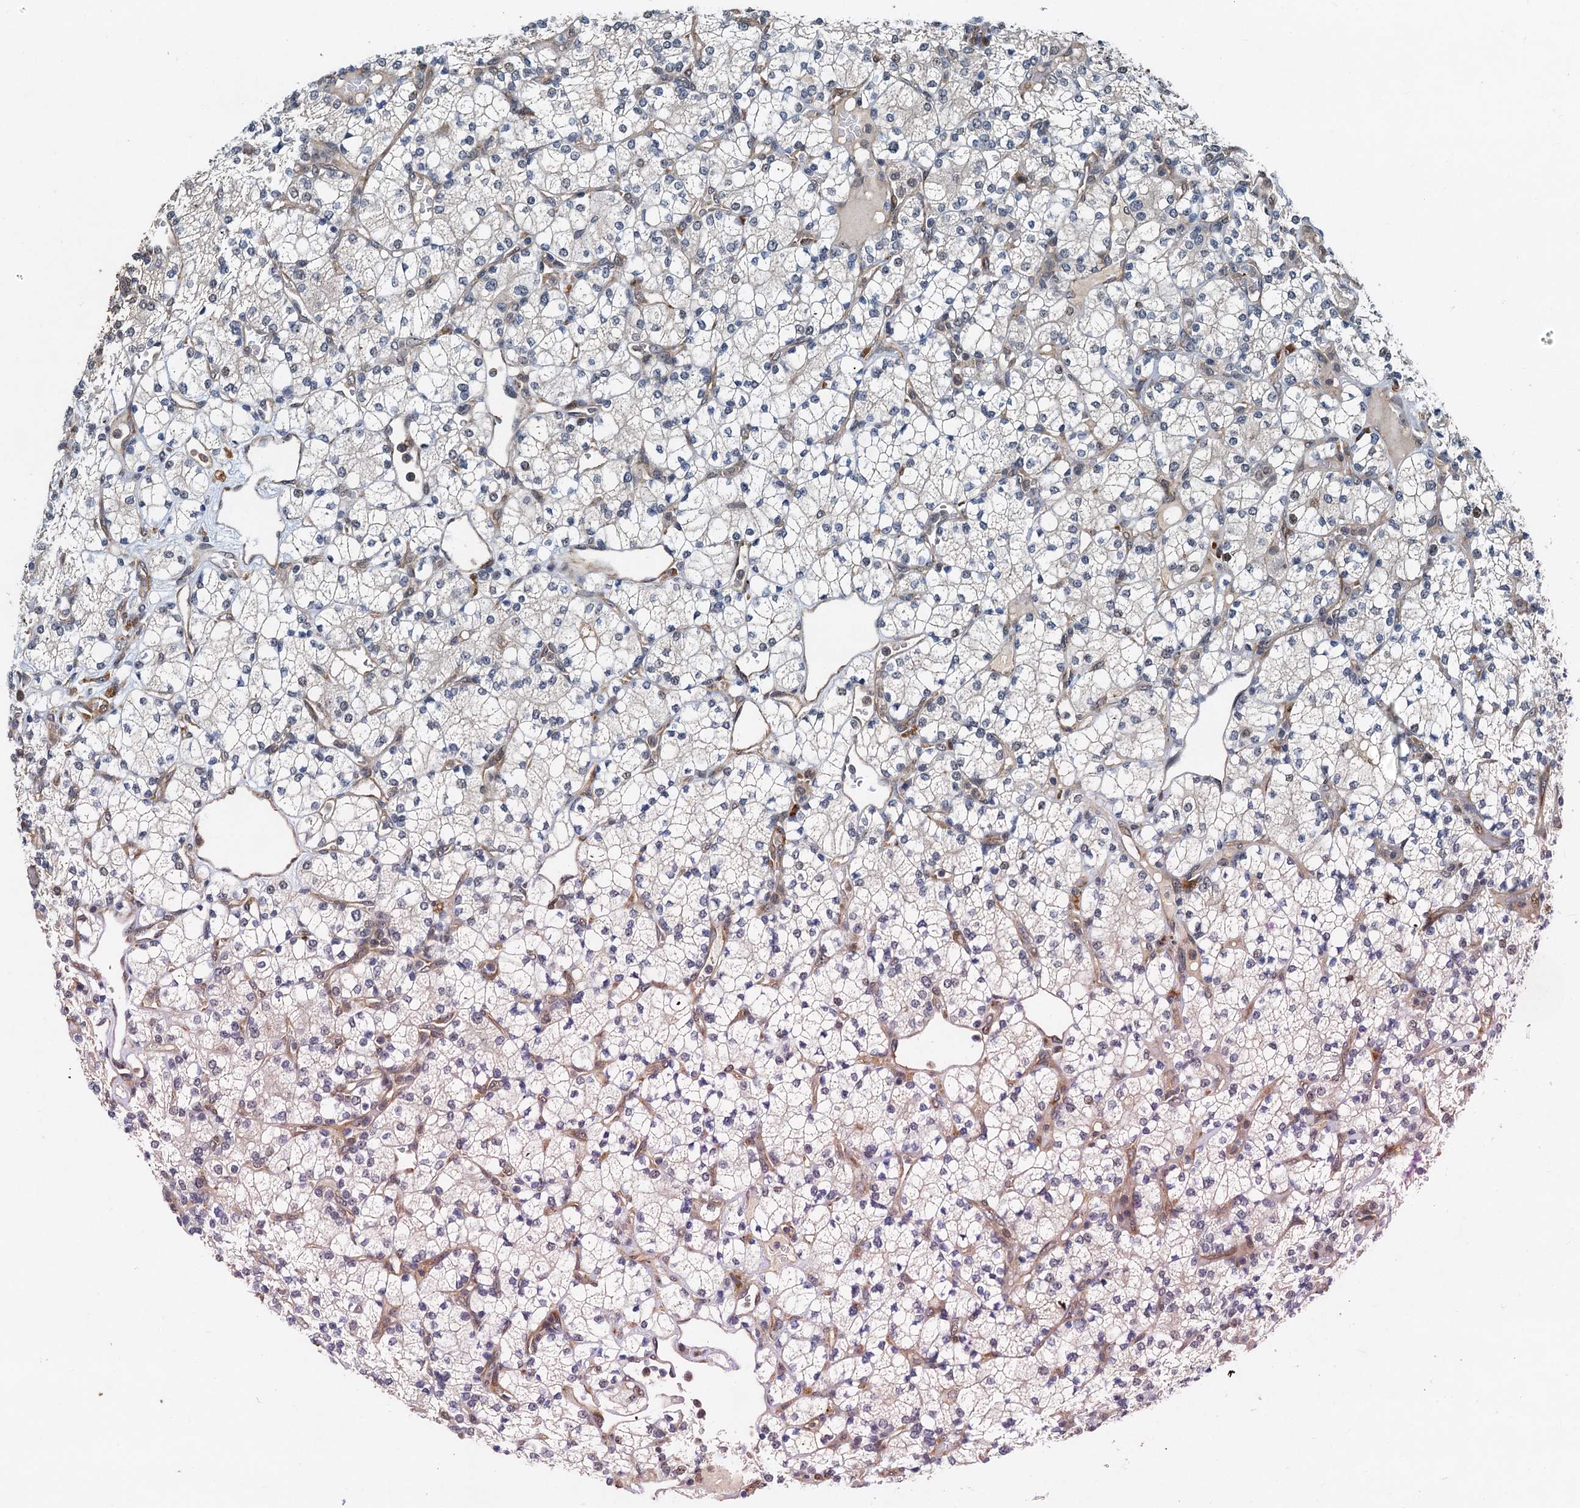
{"staining": {"intensity": "negative", "quantity": "none", "location": "none"}, "tissue": "renal cancer", "cell_type": "Tumor cells", "image_type": "cancer", "snomed": [{"axis": "morphology", "description": "Adenocarcinoma, NOS"}, {"axis": "topography", "description": "Kidney"}], "caption": "Tumor cells show no significant expression in renal cancer.", "gene": "DNAJC21", "patient": {"sex": "male", "age": 77}}